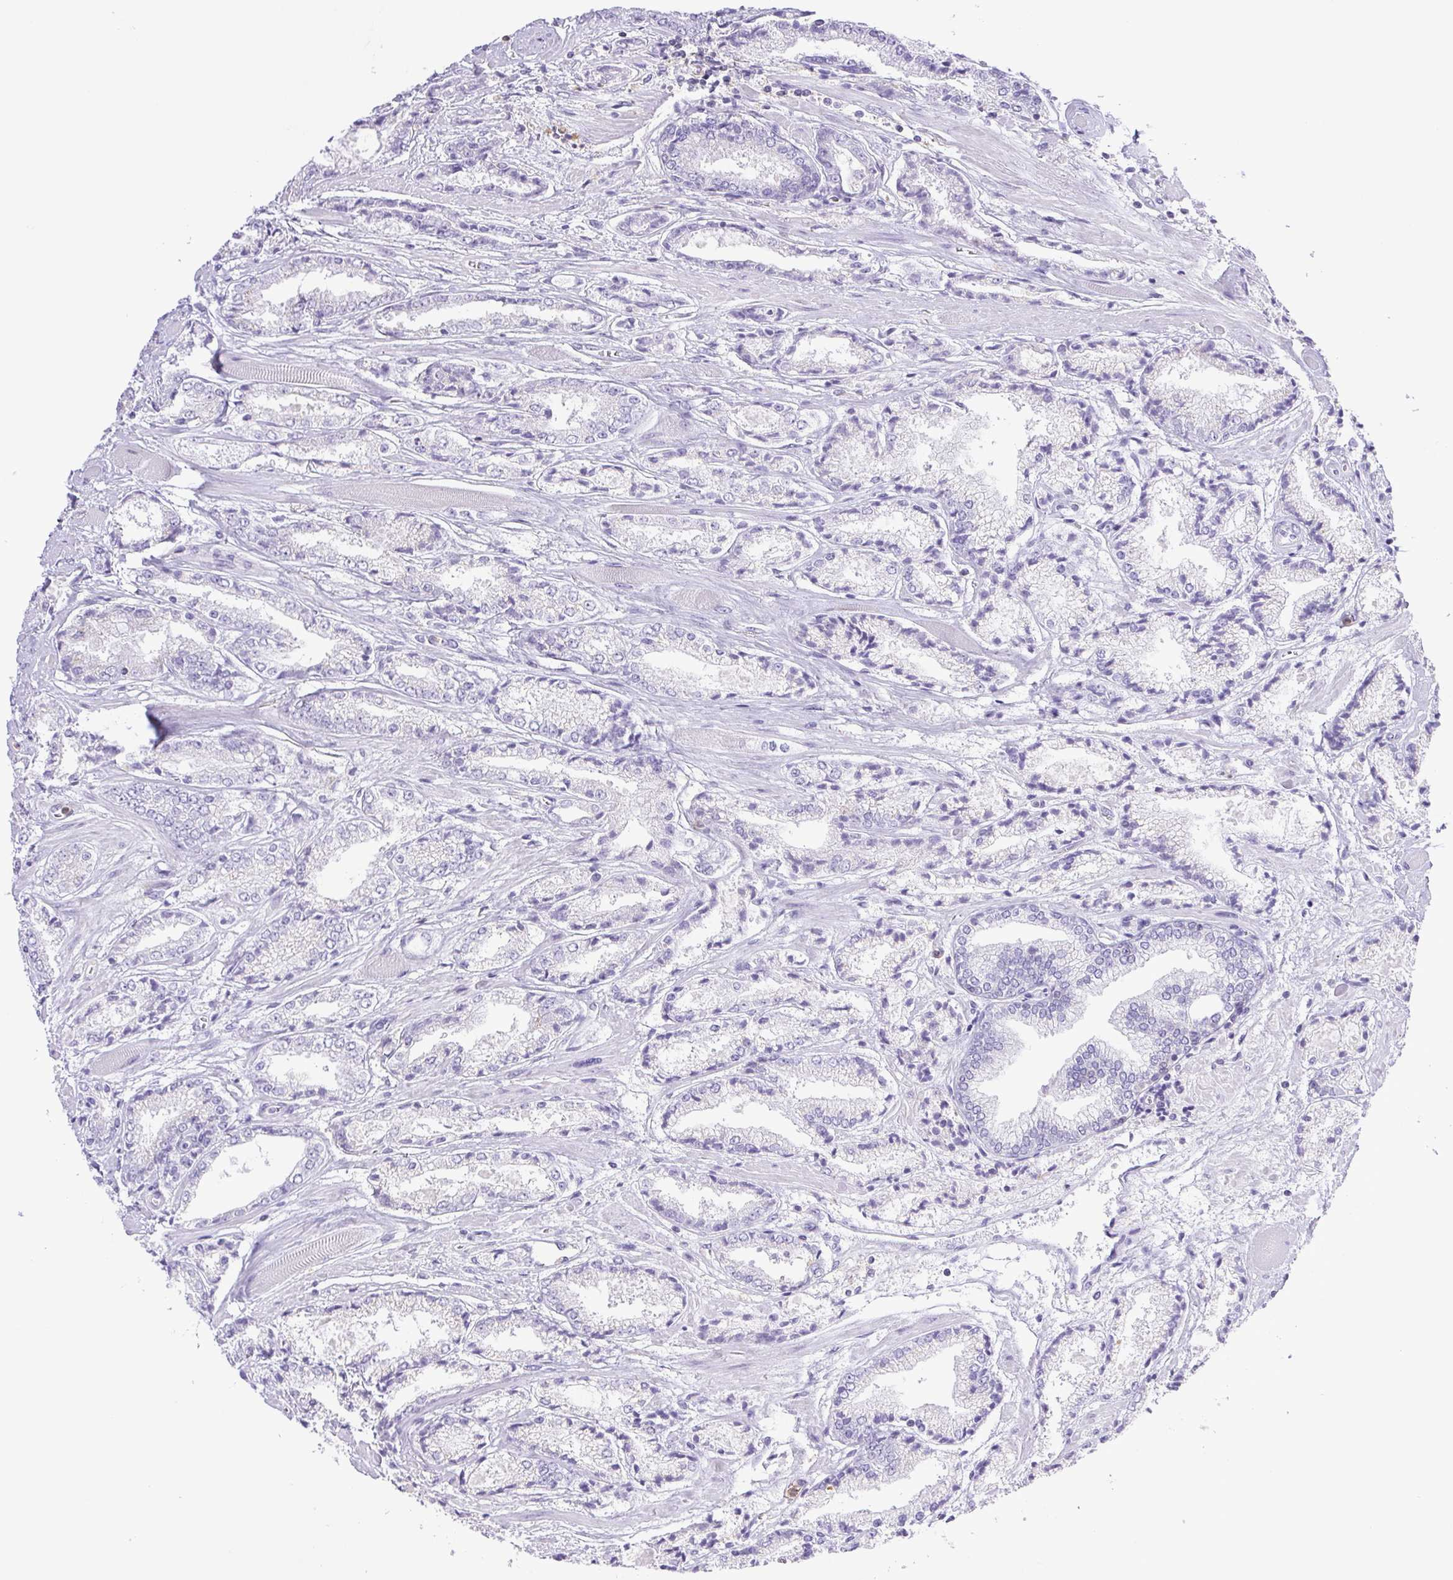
{"staining": {"intensity": "negative", "quantity": "none", "location": "none"}, "tissue": "prostate cancer", "cell_type": "Tumor cells", "image_type": "cancer", "snomed": [{"axis": "morphology", "description": "Adenocarcinoma, High grade"}, {"axis": "topography", "description": "Prostate"}], "caption": "High magnification brightfield microscopy of prostate cancer stained with DAB (3,3'-diaminobenzidine) (brown) and counterstained with hematoxylin (blue): tumor cells show no significant staining.", "gene": "SYNPR", "patient": {"sex": "male", "age": 64}}